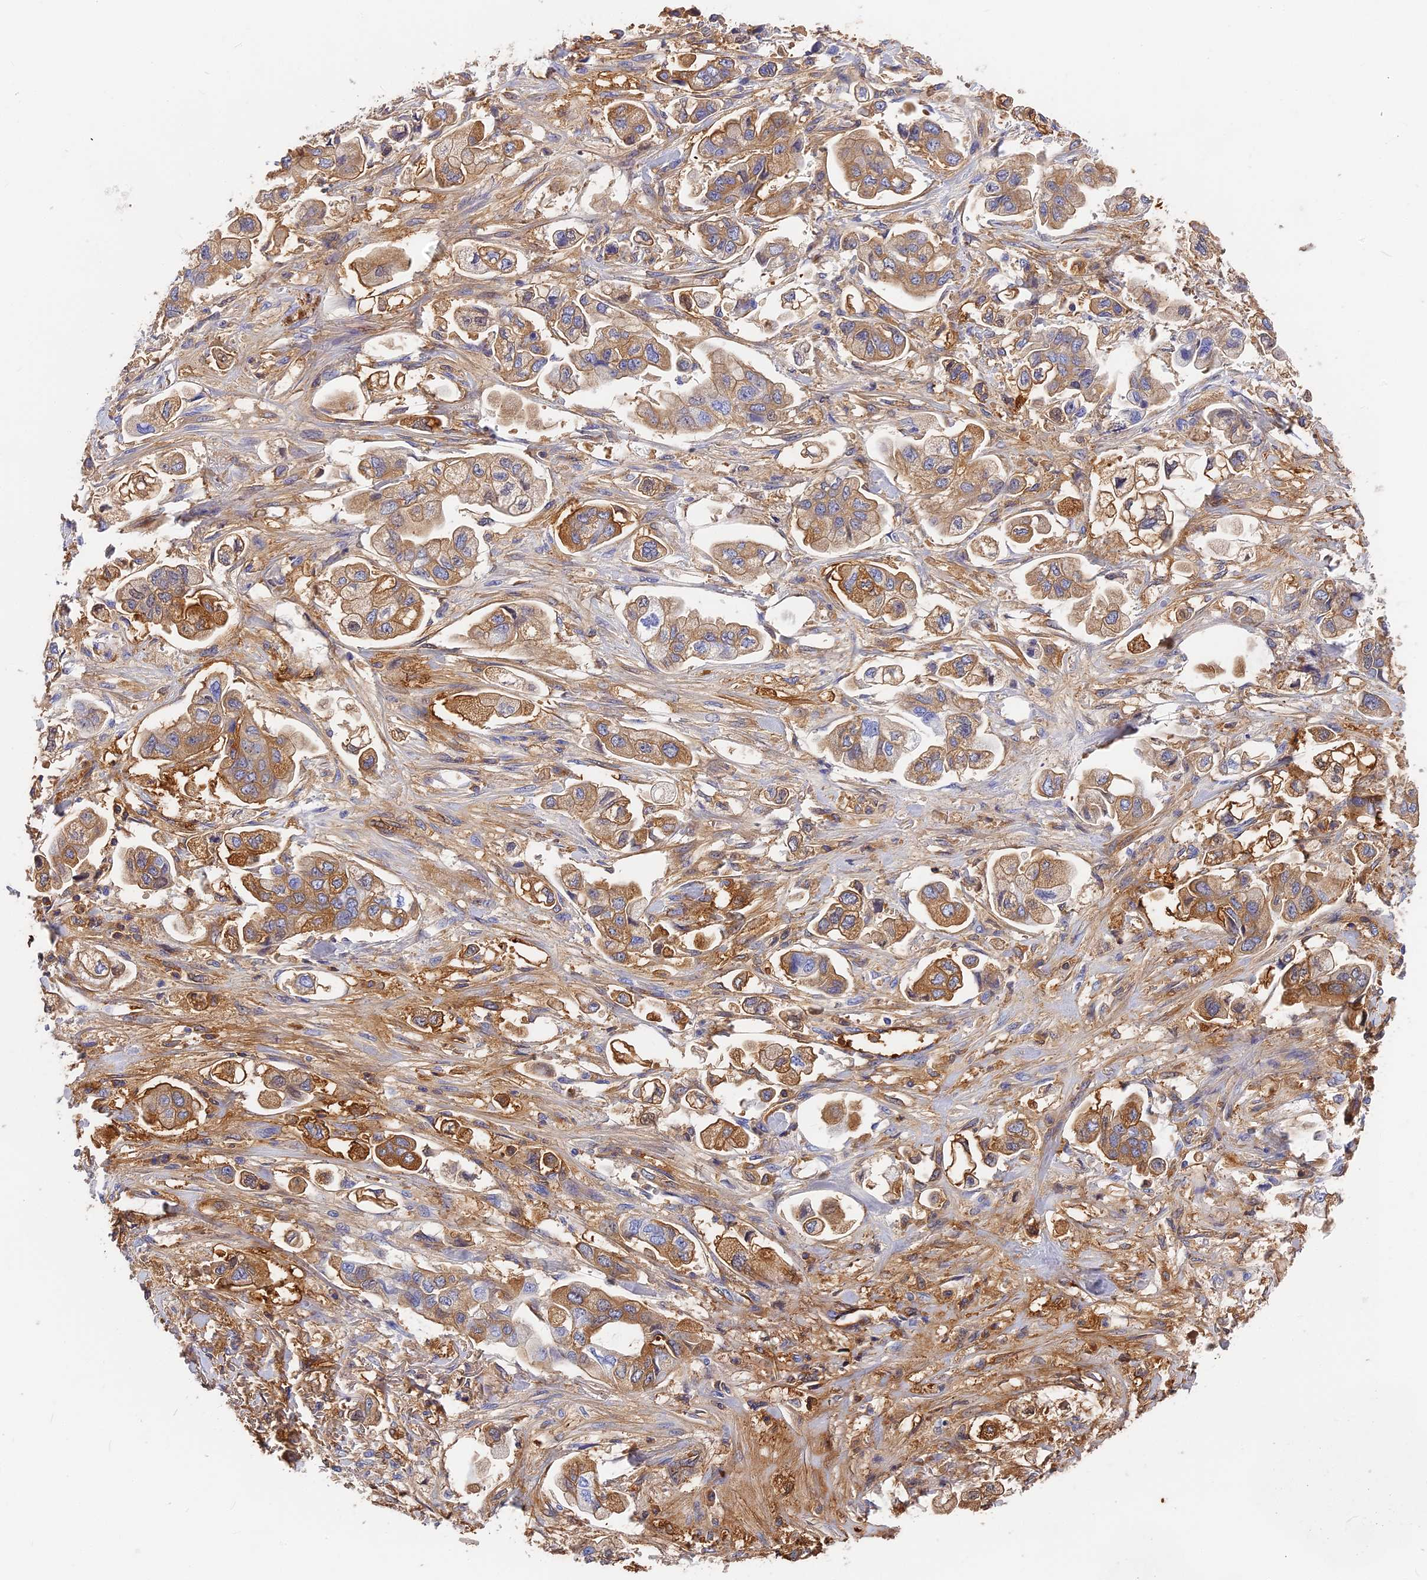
{"staining": {"intensity": "moderate", "quantity": "25%-75%", "location": "cytoplasmic/membranous"}, "tissue": "stomach cancer", "cell_type": "Tumor cells", "image_type": "cancer", "snomed": [{"axis": "morphology", "description": "Adenocarcinoma, NOS"}, {"axis": "topography", "description": "Stomach"}], "caption": "Moderate cytoplasmic/membranous positivity for a protein is seen in about 25%-75% of tumor cells of adenocarcinoma (stomach) using IHC.", "gene": "ITIH1", "patient": {"sex": "male", "age": 62}}